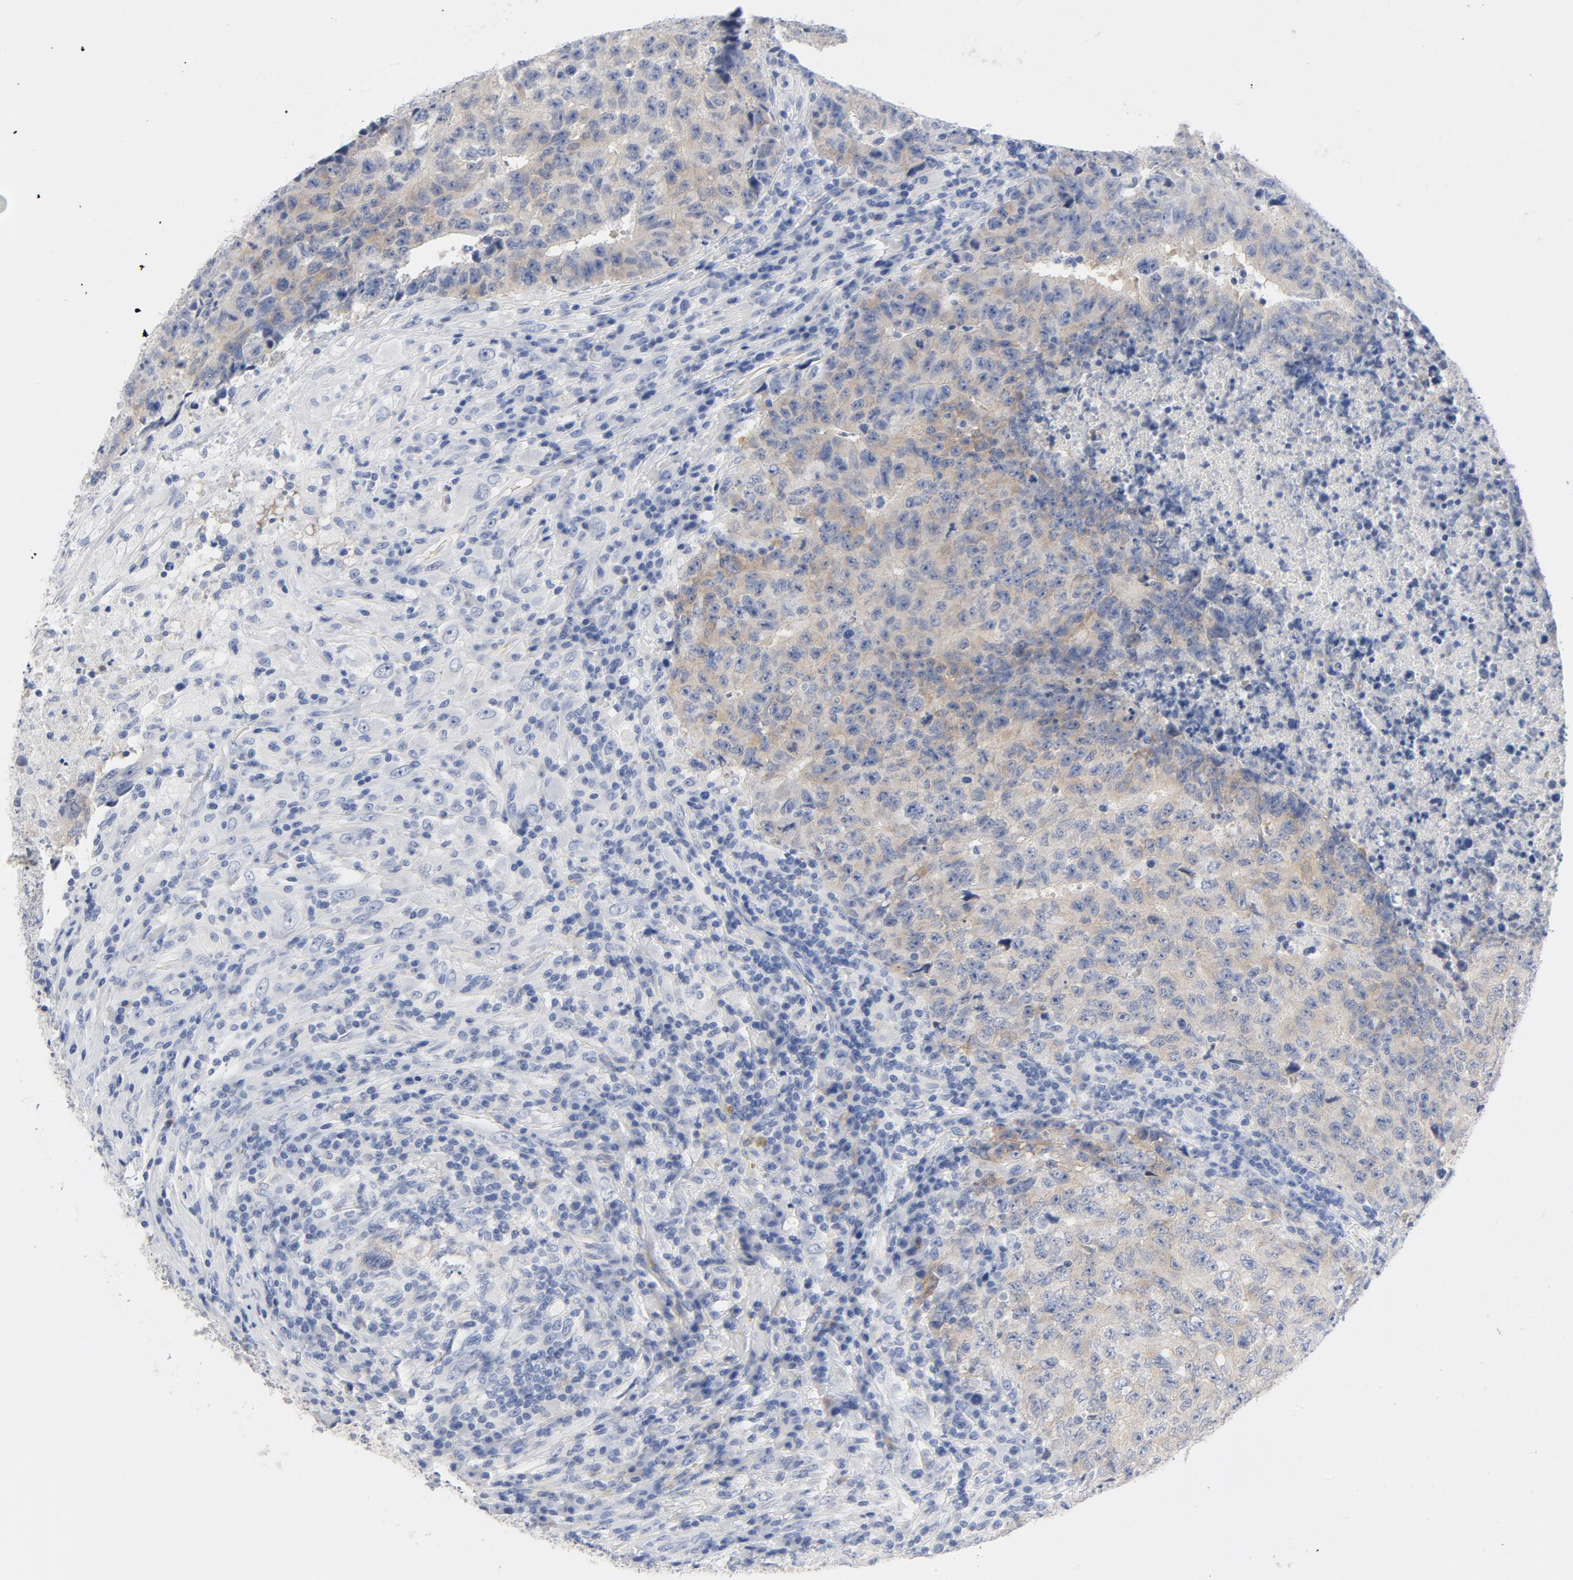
{"staining": {"intensity": "weak", "quantity": ">75%", "location": "cytoplasmic/membranous"}, "tissue": "testis cancer", "cell_type": "Tumor cells", "image_type": "cancer", "snomed": [{"axis": "morphology", "description": "Necrosis, NOS"}, {"axis": "morphology", "description": "Carcinoma, Embryonal, NOS"}, {"axis": "topography", "description": "Testis"}], "caption": "Weak cytoplasmic/membranous expression is seen in about >75% of tumor cells in testis cancer.", "gene": "HOMER1", "patient": {"sex": "male", "age": 19}}